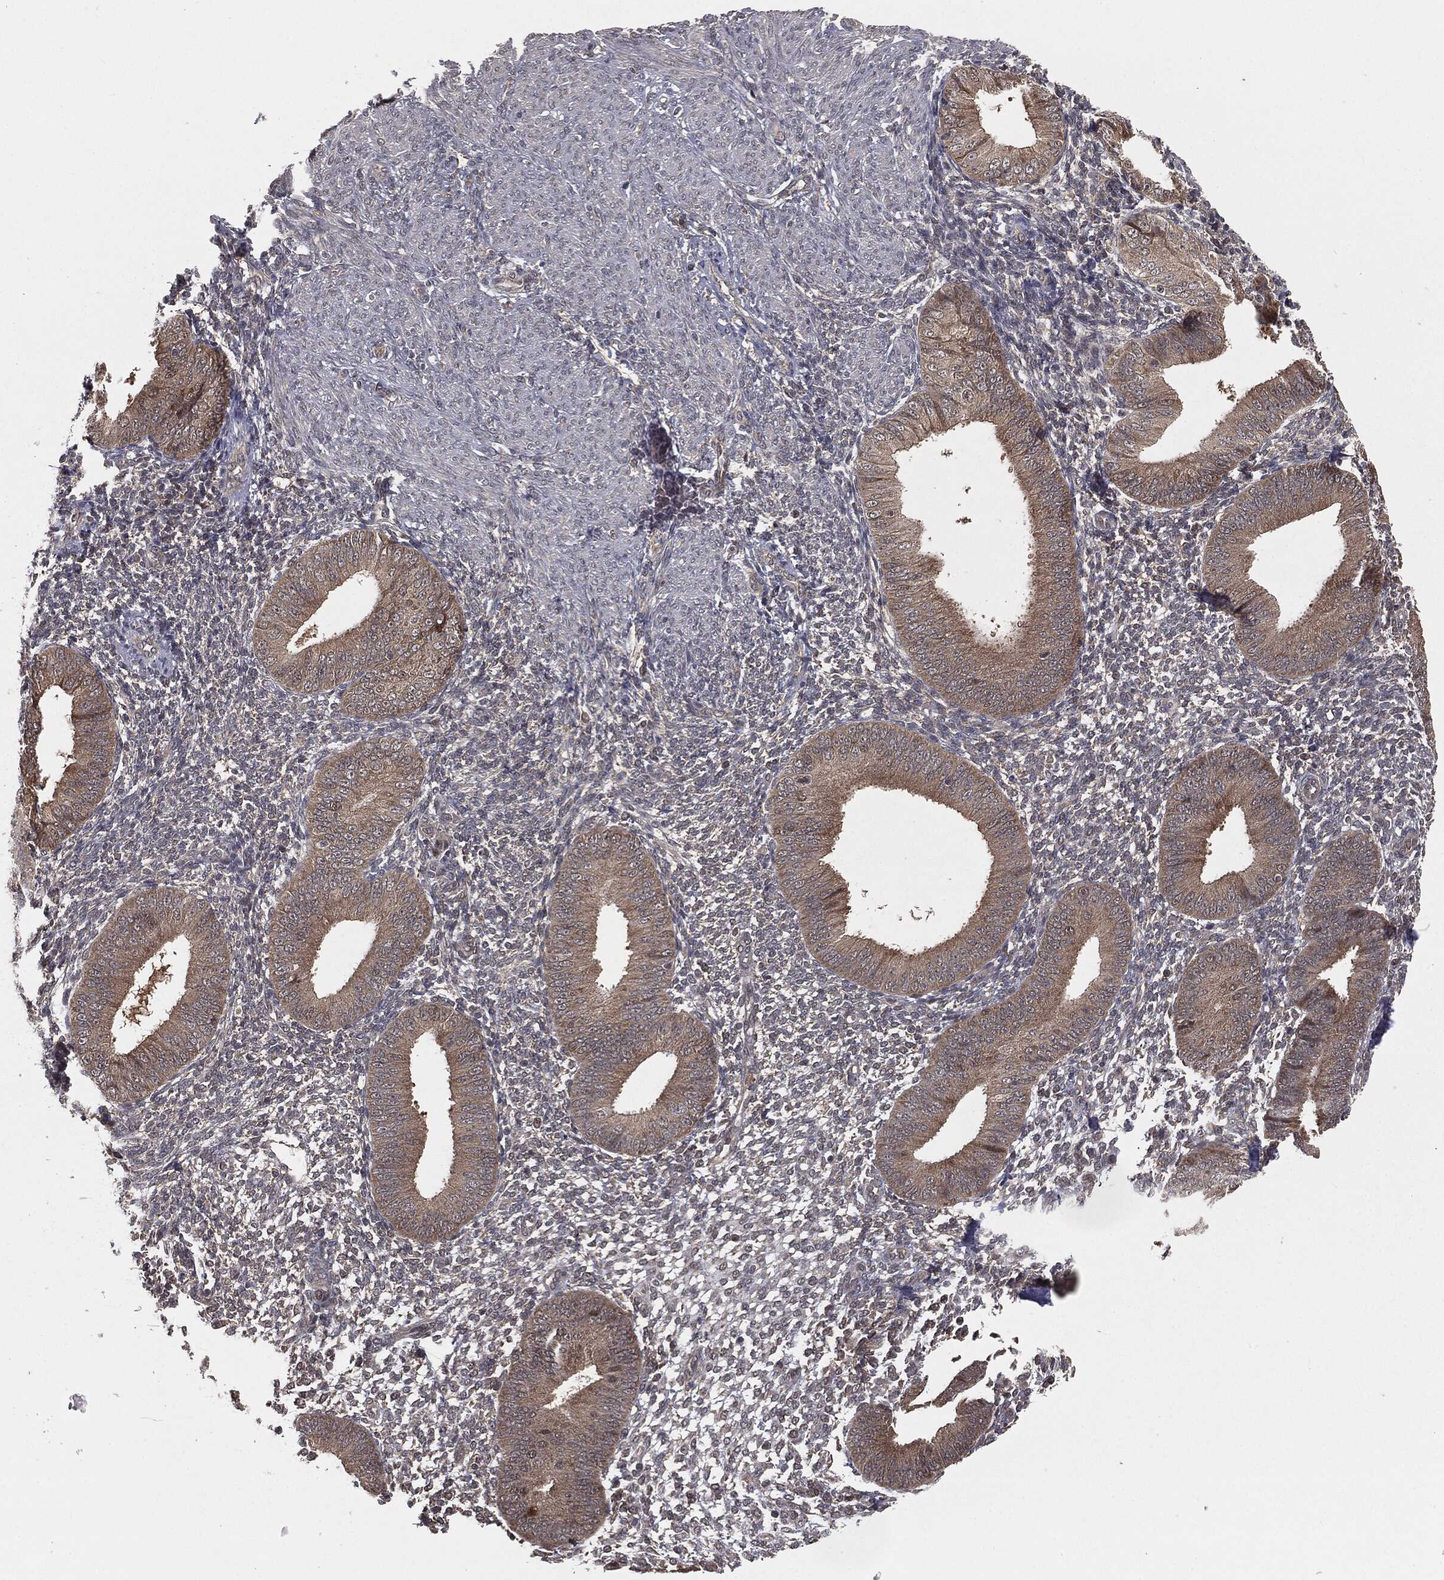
{"staining": {"intensity": "negative", "quantity": "none", "location": "none"}, "tissue": "endometrium", "cell_type": "Cells in endometrial stroma", "image_type": "normal", "snomed": [{"axis": "morphology", "description": "Normal tissue, NOS"}, {"axis": "topography", "description": "Endometrium"}], "caption": "DAB immunohistochemical staining of normal human endometrium demonstrates no significant staining in cells in endometrial stroma. Brightfield microscopy of immunohistochemistry (IHC) stained with DAB (3,3'-diaminobenzidine) (brown) and hematoxylin (blue), captured at high magnification.", "gene": "FBXO7", "patient": {"sex": "female", "age": 39}}